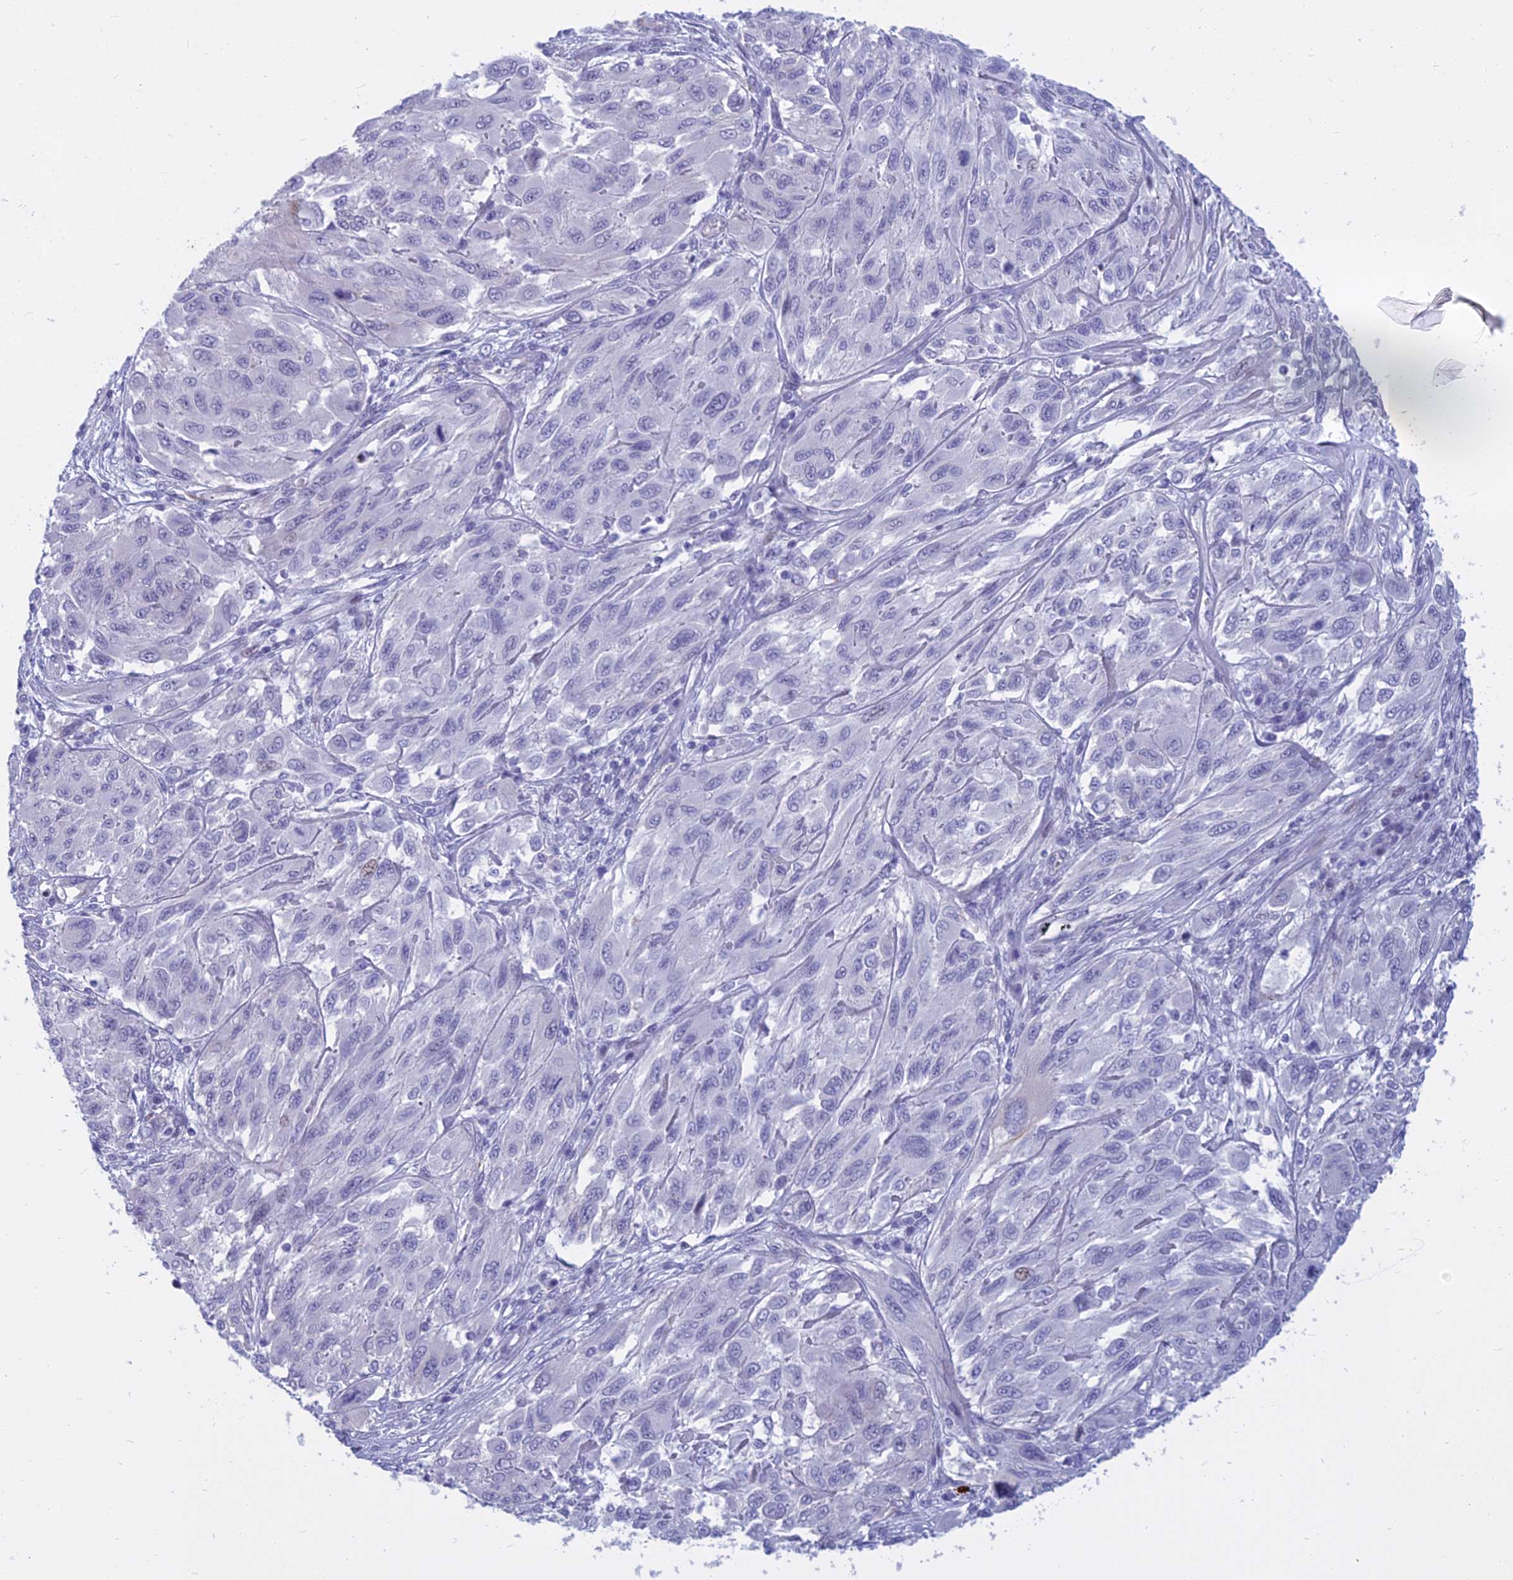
{"staining": {"intensity": "negative", "quantity": "none", "location": "none"}, "tissue": "melanoma", "cell_type": "Tumor cells", "image_type": "cancer", "snomed": [{"axis": "morphology", "description": "Malignant melanoma, NOS"}, {"axis": "topography", "description": "Skin"}], "caption": "This histopathology image is of malignant melanoma stained with IHC to label a protein in brown with the nuclei are counter-stained blue. There is no positivity in tumor cells.", "gene": "MYBPC2", "patient": {"sex": "female", "age": 91}}